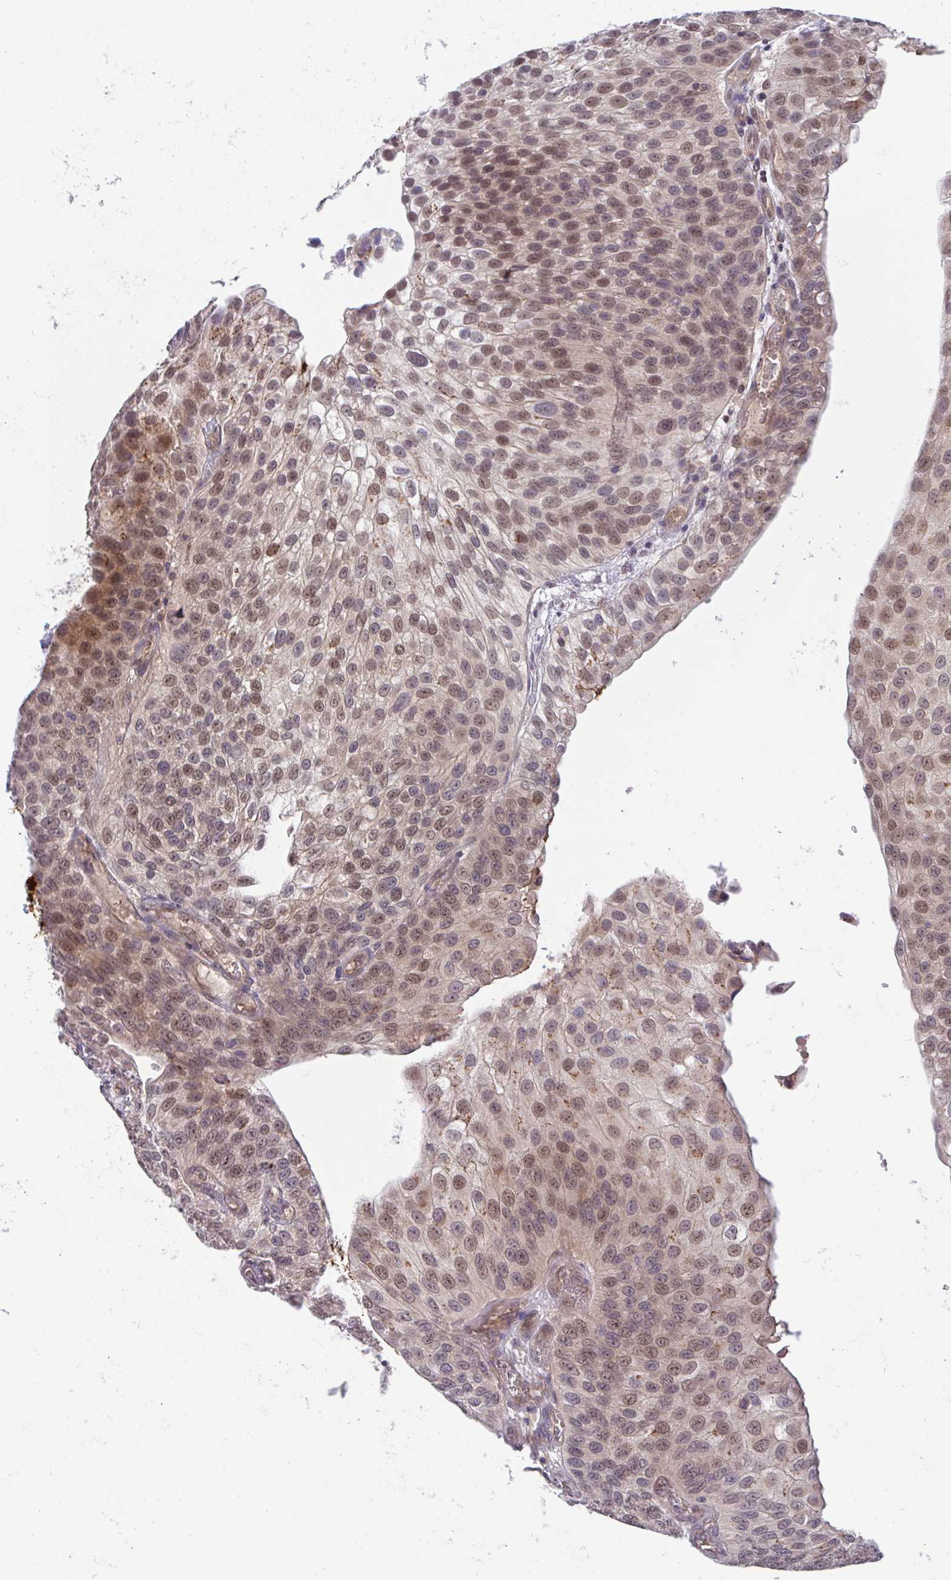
{"staining": {"intensity": "moderate", "quantity": ">75%", "location": "nuclear"}, "tissue": "urothelial cancer", "cell_type": "Tumor cells", "image_type": "cancer", "snomed": [{"axis": "morphology", "description": "Urothelial carcinoma, NOS"}, {"axis": "topography", "description": "Urinary bladder"}], "caption": "Brown immunohistochemical staining in urothelial cancer reveals moderate nuclear positivity in approximately >75% of tumor cells. (Stains: DAB in brown, nuclei in blue, Microscopy: brightfield microscopy at high magnification).", "gene": "C9orf64", "patient": {"sex": "male", "age": 87}}